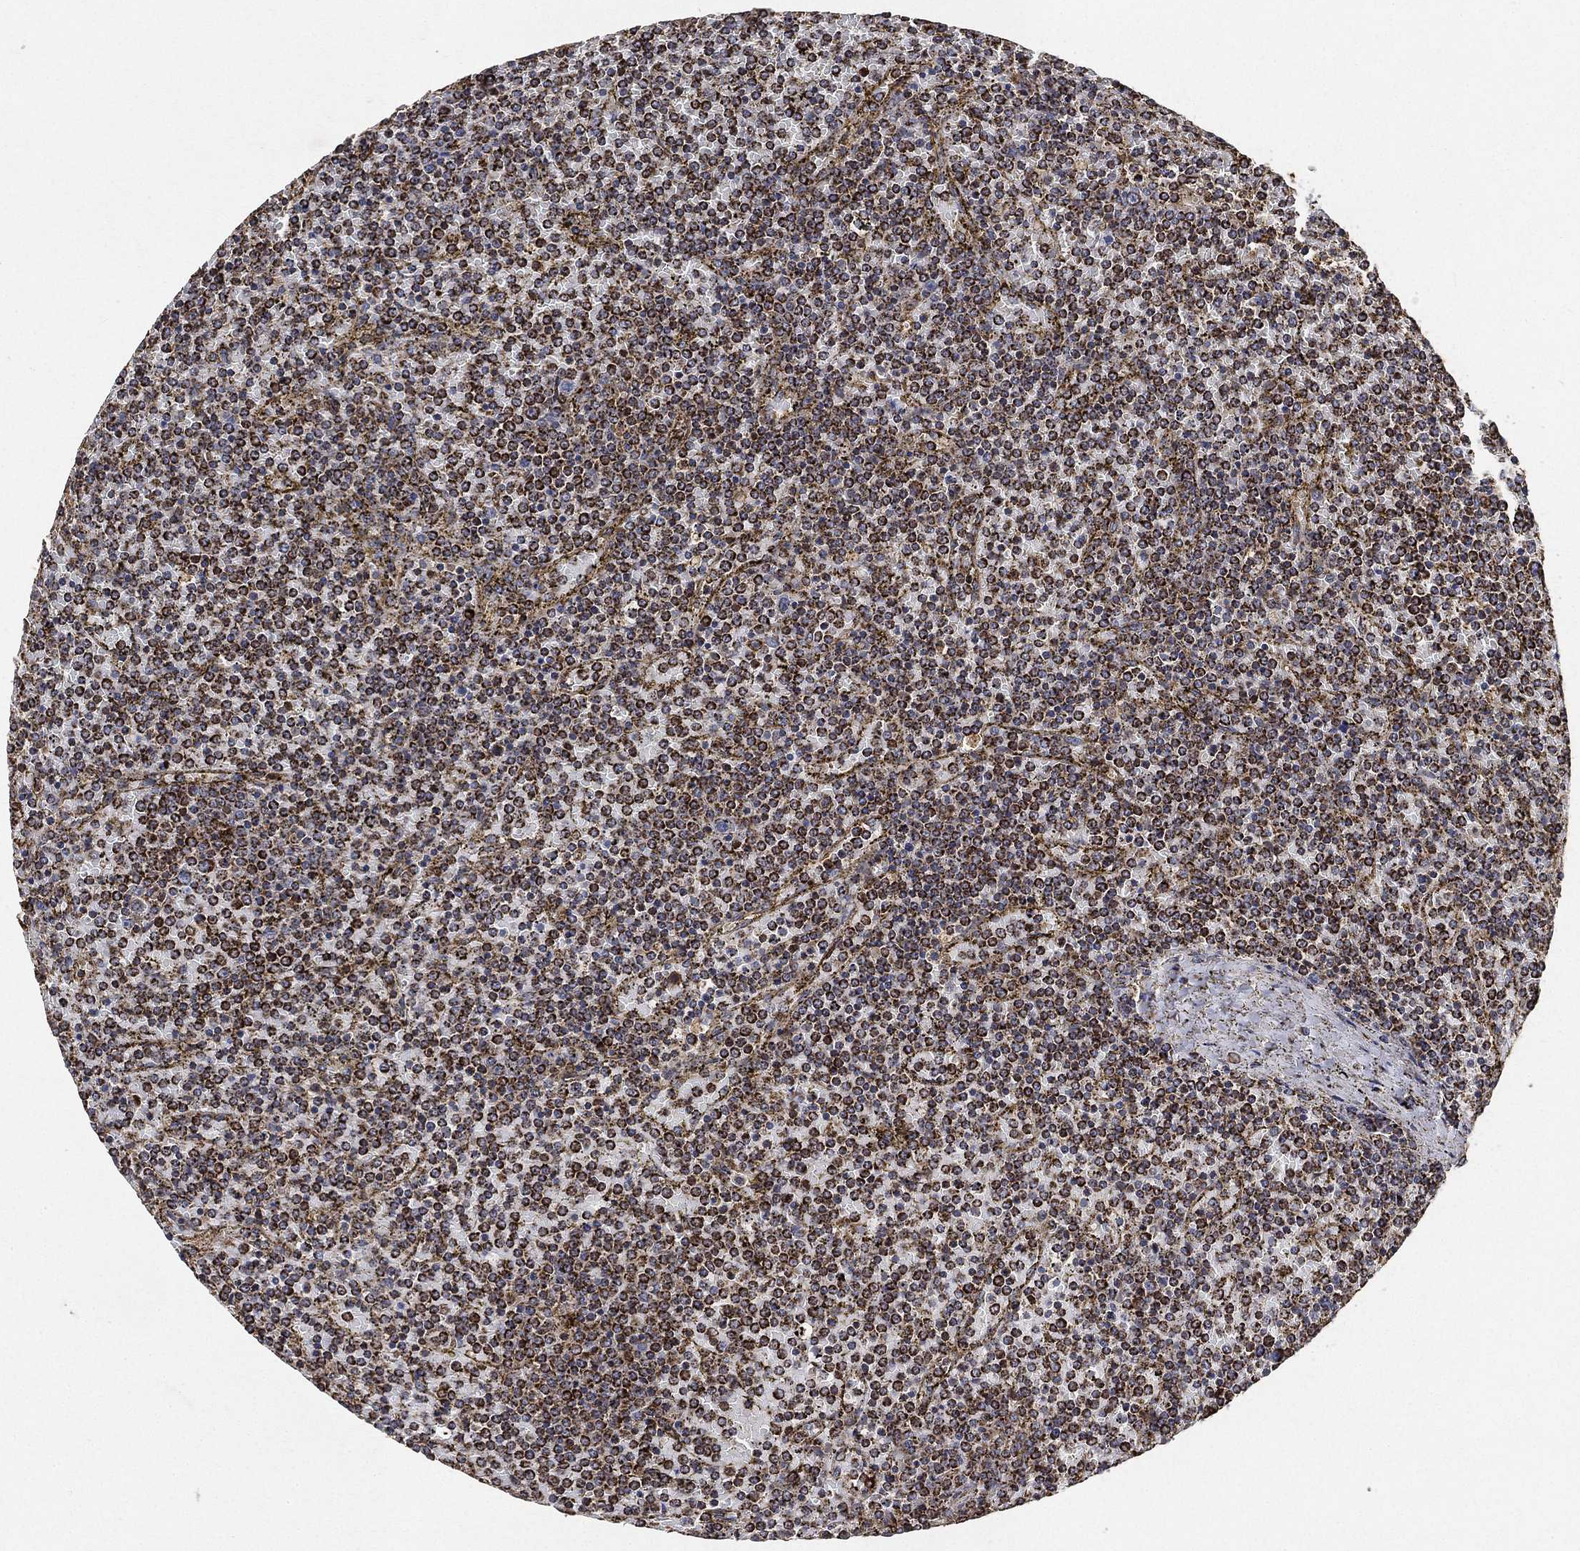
{"staining": {"intensity": "strong", "quantity": ">75%", "location": "cytoplasmic/membranous"}, "tissue": "lymphoma", "cell_type": "Tumor cells", "image_type": "cancer", "snomed": [{"axis": "morphology", "description": "Malignant lymphoma, non-Hodgkin's type, Low grade"}, {"axis": "topography", "description": "Spleen"}], "caption": "Strong cytoplasmic/membranous expression is appreciated in about >75% of tumor cells in low-grade malignant lymphoma, non-Hodgkin's type.", "gene": "SLC38A7", "patient": {"sex": "female", "age": 77}}